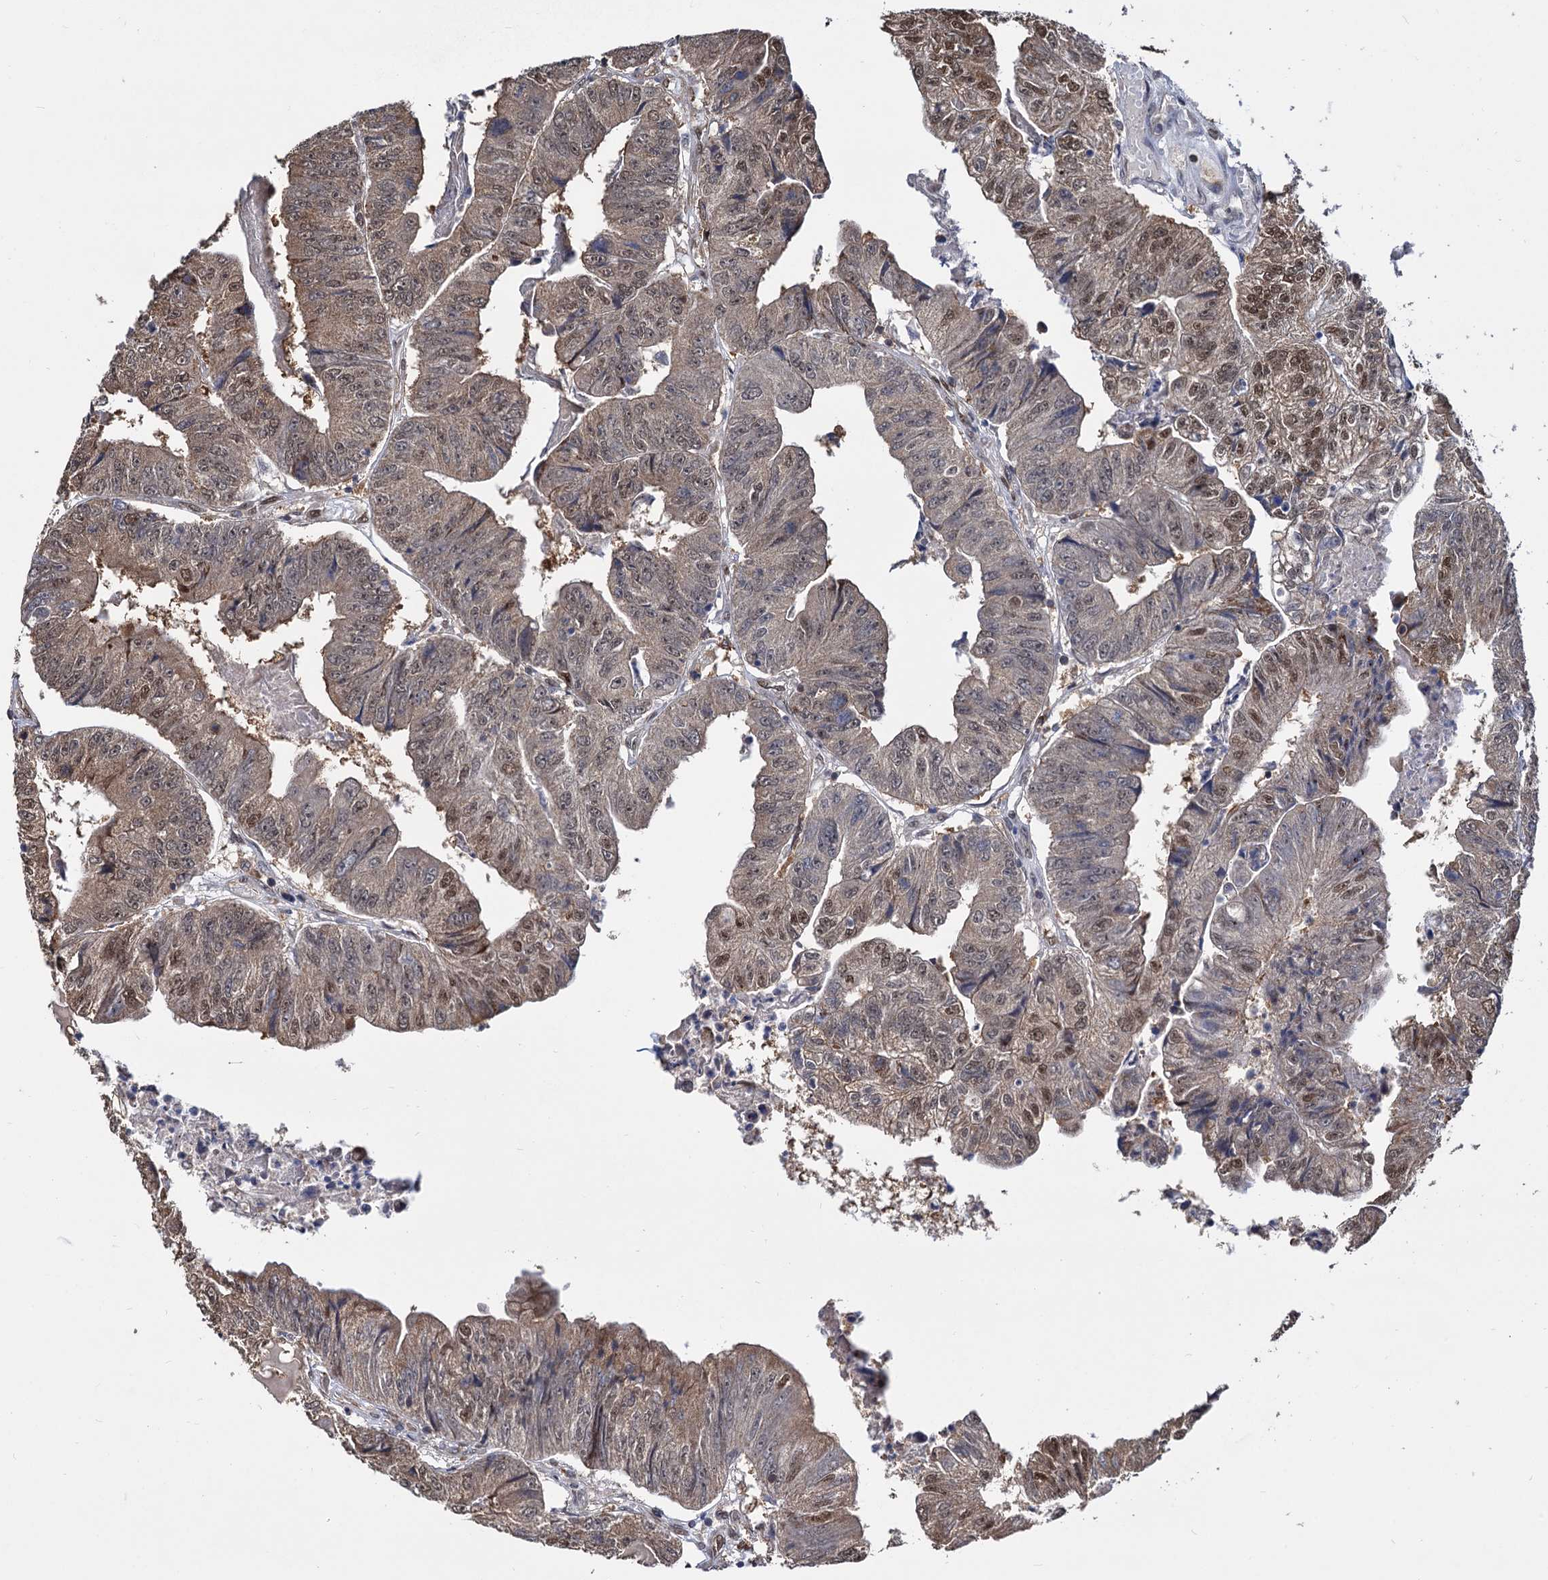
{"staining": {"intensity": "moderate", "quantity": ">75%", "location": "nuclear"}, "tissue": "colorectal cancer", "cell_type": "Tumor cells", "image_type": "cancer", "snomed": [{"axis": "morphology", "description": "Adenocarcinoma, NOS"}, {"axis": "topography", "description": "Colon"}], "caption": "Colorectal cancer (adenocarcinoma) stained with a brown dye exhibits moderate nuclear positive positivity in about >75% of tumor cells.", "gene": "PSMD4", "patient": {"sex": "female", "age": 67}}